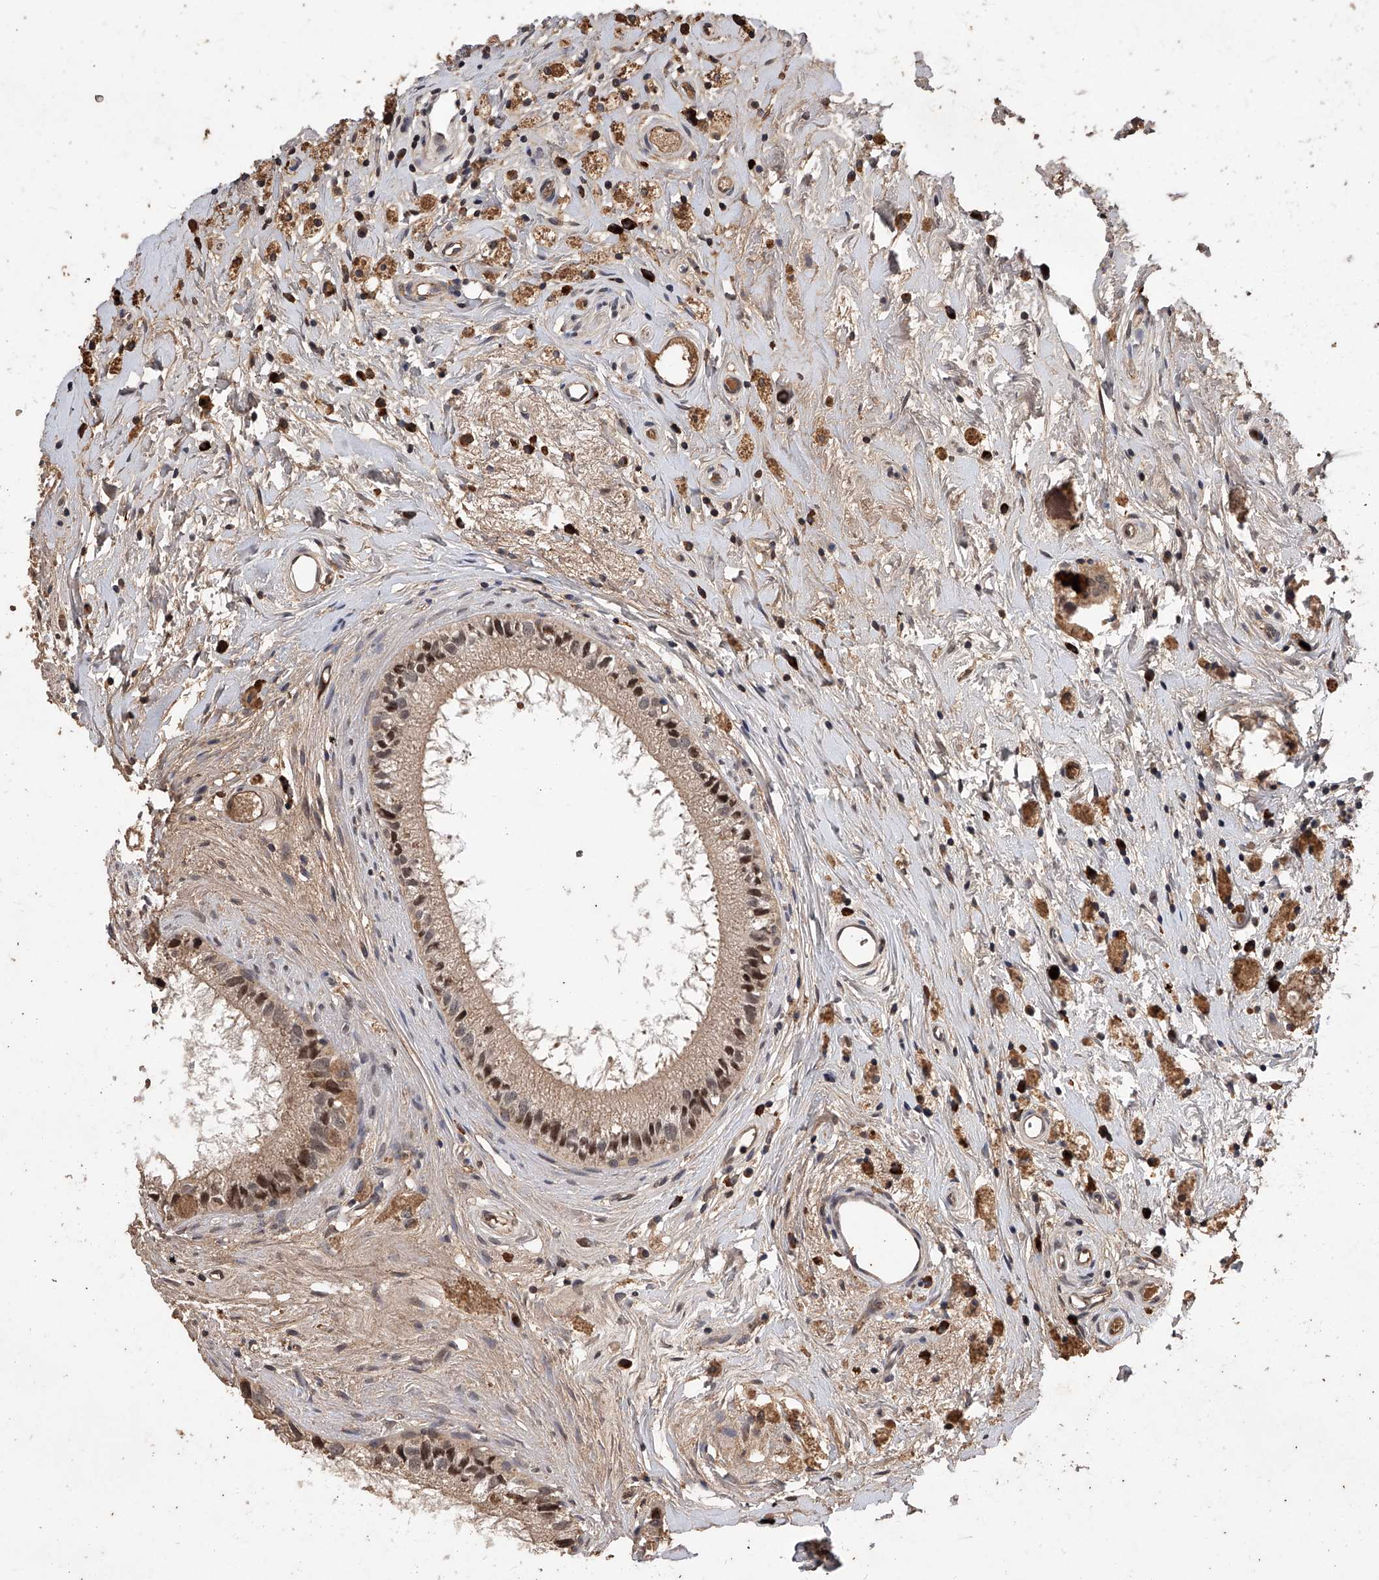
{"staining": {"intensity": "moderate", "quantity": "25%-75%", "location": "cytoplasmic/membranous,nuclear"}, "tissue": "epididymis", "cell_type": "Glandular cells", "image_type": "normal", "snomed": [{"axis": "morphology", "description": "Normal tissue, NOS"}, {"axis": "topography", "description": "Epididymis"}], "caption": "Epididymis stained with DAB immunohistochemistry demonstrates medium levels of moderate cytoplasmic/membranous,nuclear staining in about 25%-75% of glandular cells. The protein of interest is stained brown, and the nuclei are stained in blue (DAB (3,3'-diaminobenzidine) IHC with brightfield microscopy, high magnification).", "gene": "CFAP410", "patient": {"sex": "male", "age": 80}}